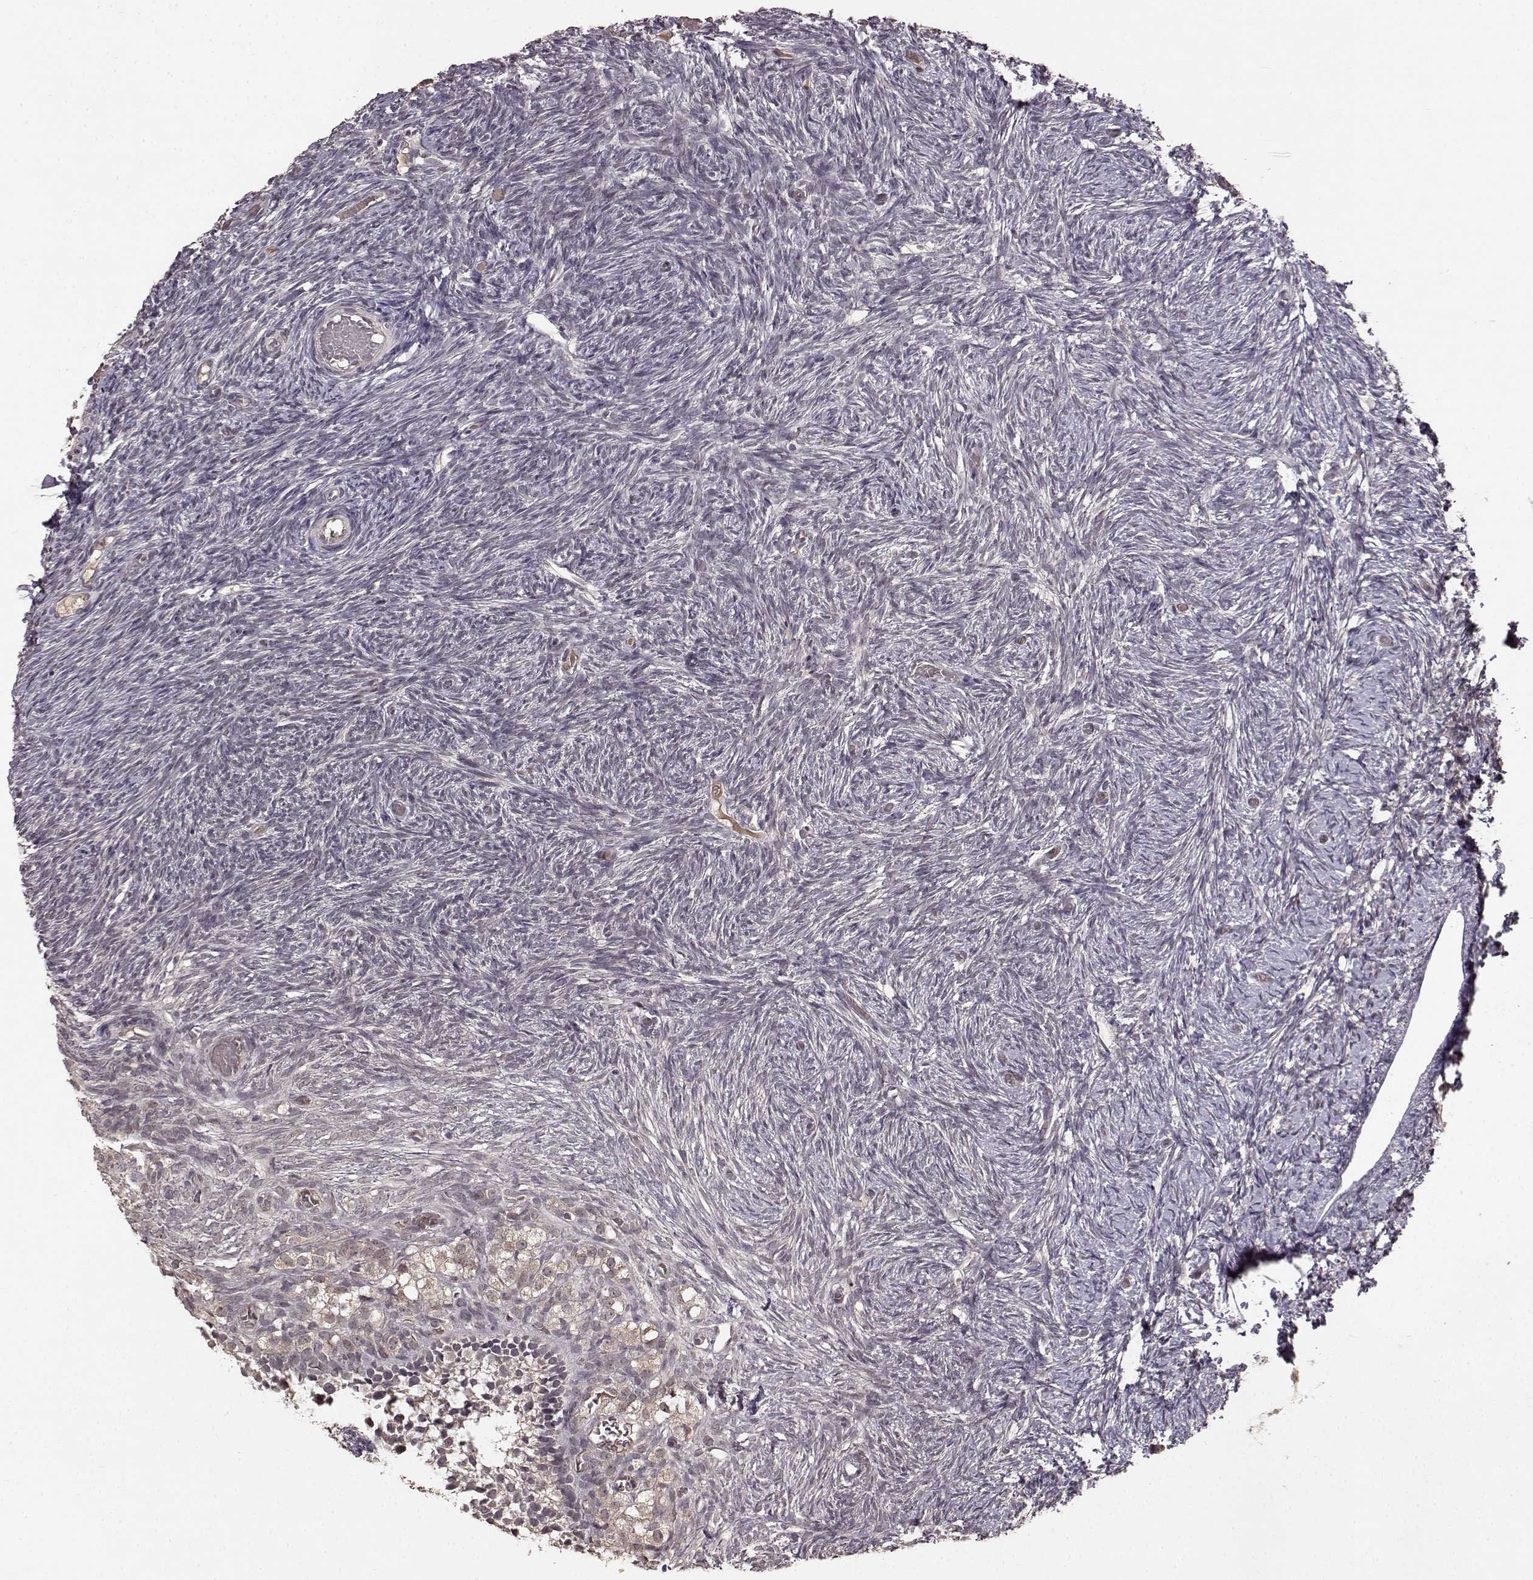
{"staining": {"intensity": "weak", "quantity": "<25%", "location": "cytoplasmic/membranous"}, "tissue": "ovary", "cell_type": "Follicle cells", "image_type": "normal", "snomed": [{"axis": "morphology", "description": "Normal tissue, NOS"}, {"axis": "topography", "description": "Ovary"}], "caption": "The immunohistochemistry (IHC) micrograph has no significant expression in follicle cells of ovary.", "gene": "NTRK2", "patient": {"sex": "female", "age": 39}}